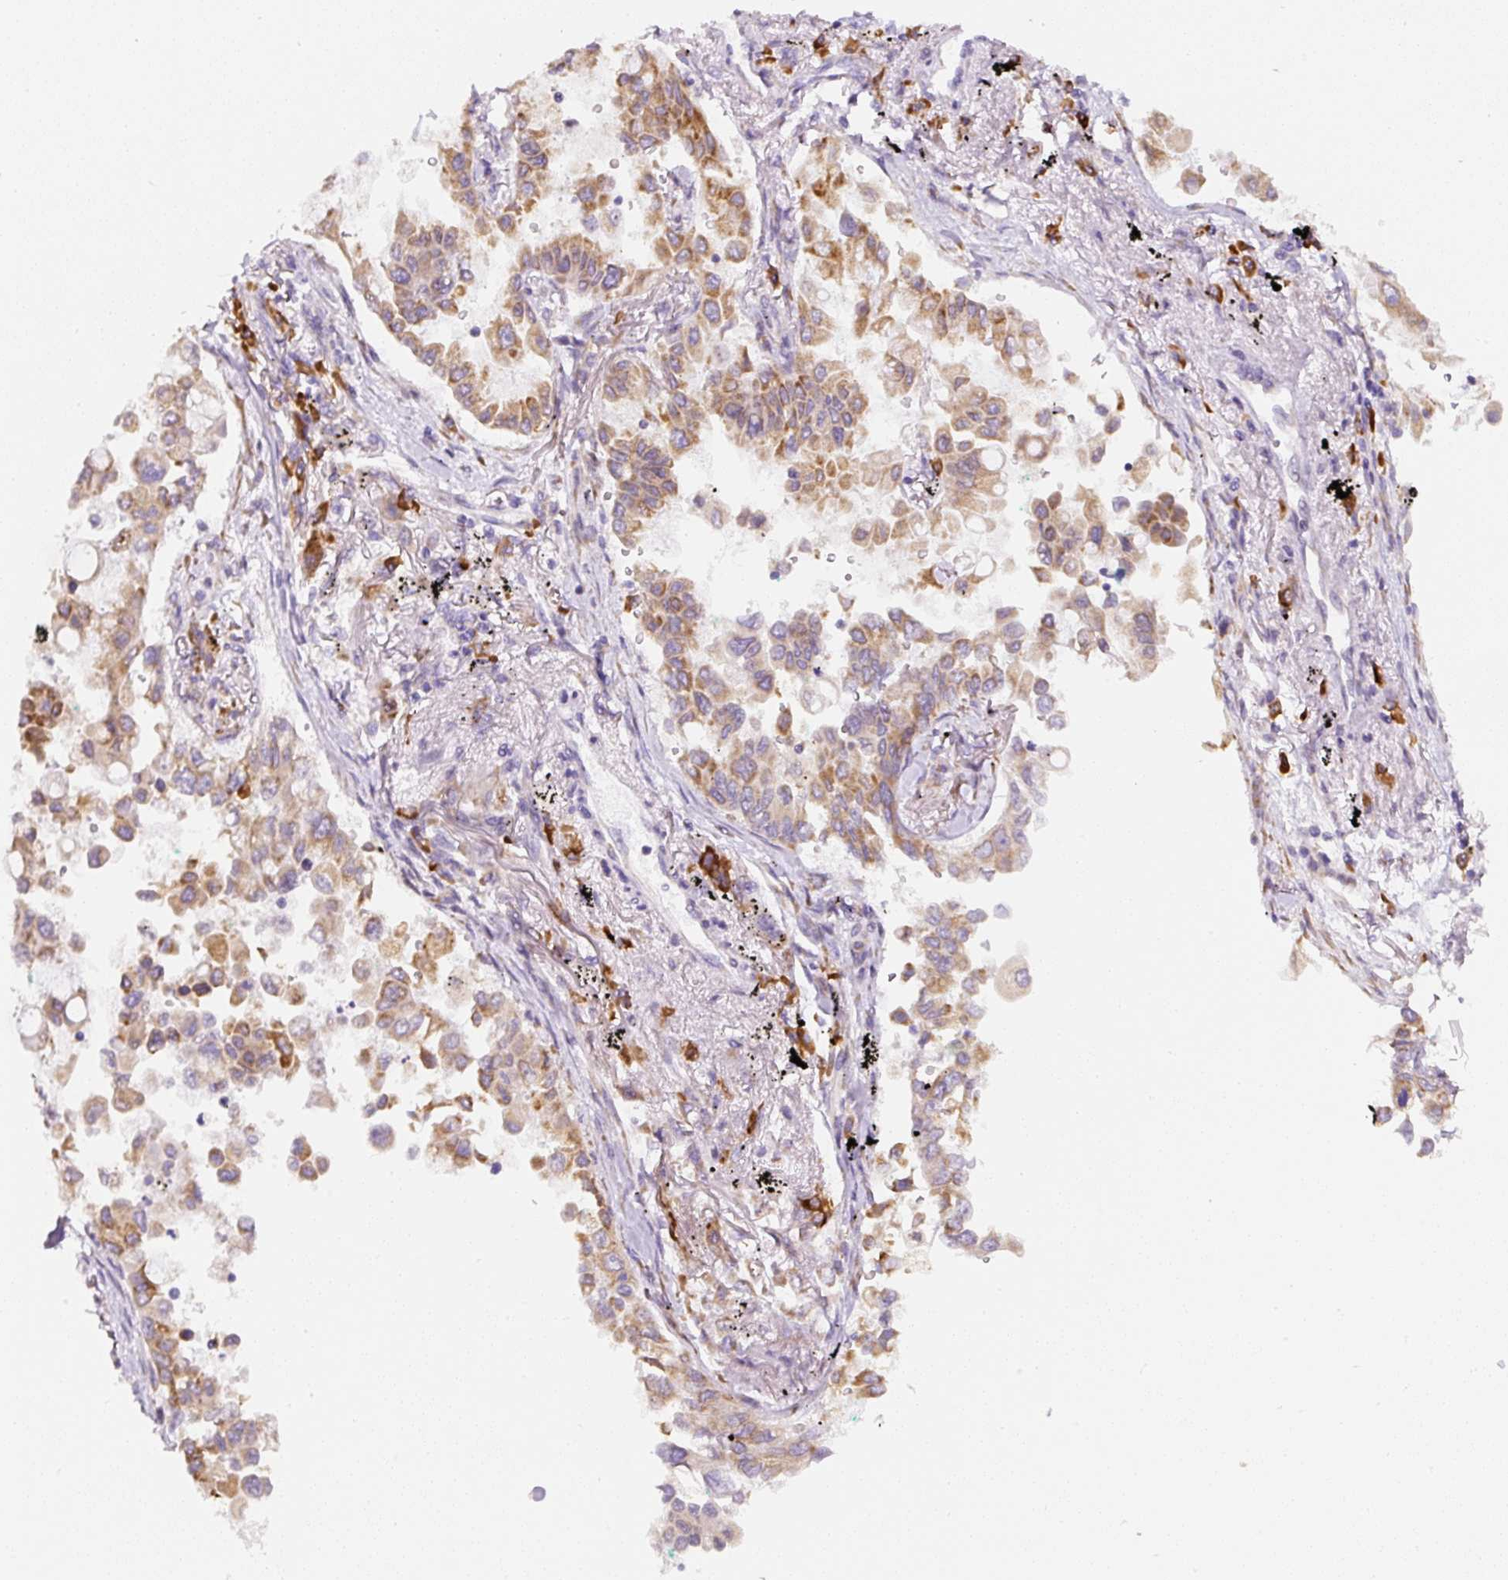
{"staining": {"intensity": "moderate", "quantity": ">75%", "location": "cytoplasmic/membranous"}, "tissue": "lung cancer", "cell_type": "Tumor cells", "image_type": "cancer", "snomed": [{"axis": "morphology", "description": "Adenocarcinoma, NOS"}, {"axis": "topography", "description": "Lung"}], "caption": "IHC staining of adenocarcinoma (lung), which exhibits medium levels of moderate cytoplasmic/membranous expression in about >75% of tumor cells indicating moderate cytoplasmic/membranous protein staining. The staining was performed using DAB (3,3'-diaminobenzidine) (brown) for protein detection and nuclei were counterstained in hematoxylin (blue).", "gene": "DDOST", "patient": {"sex": "female", "age": 67}}